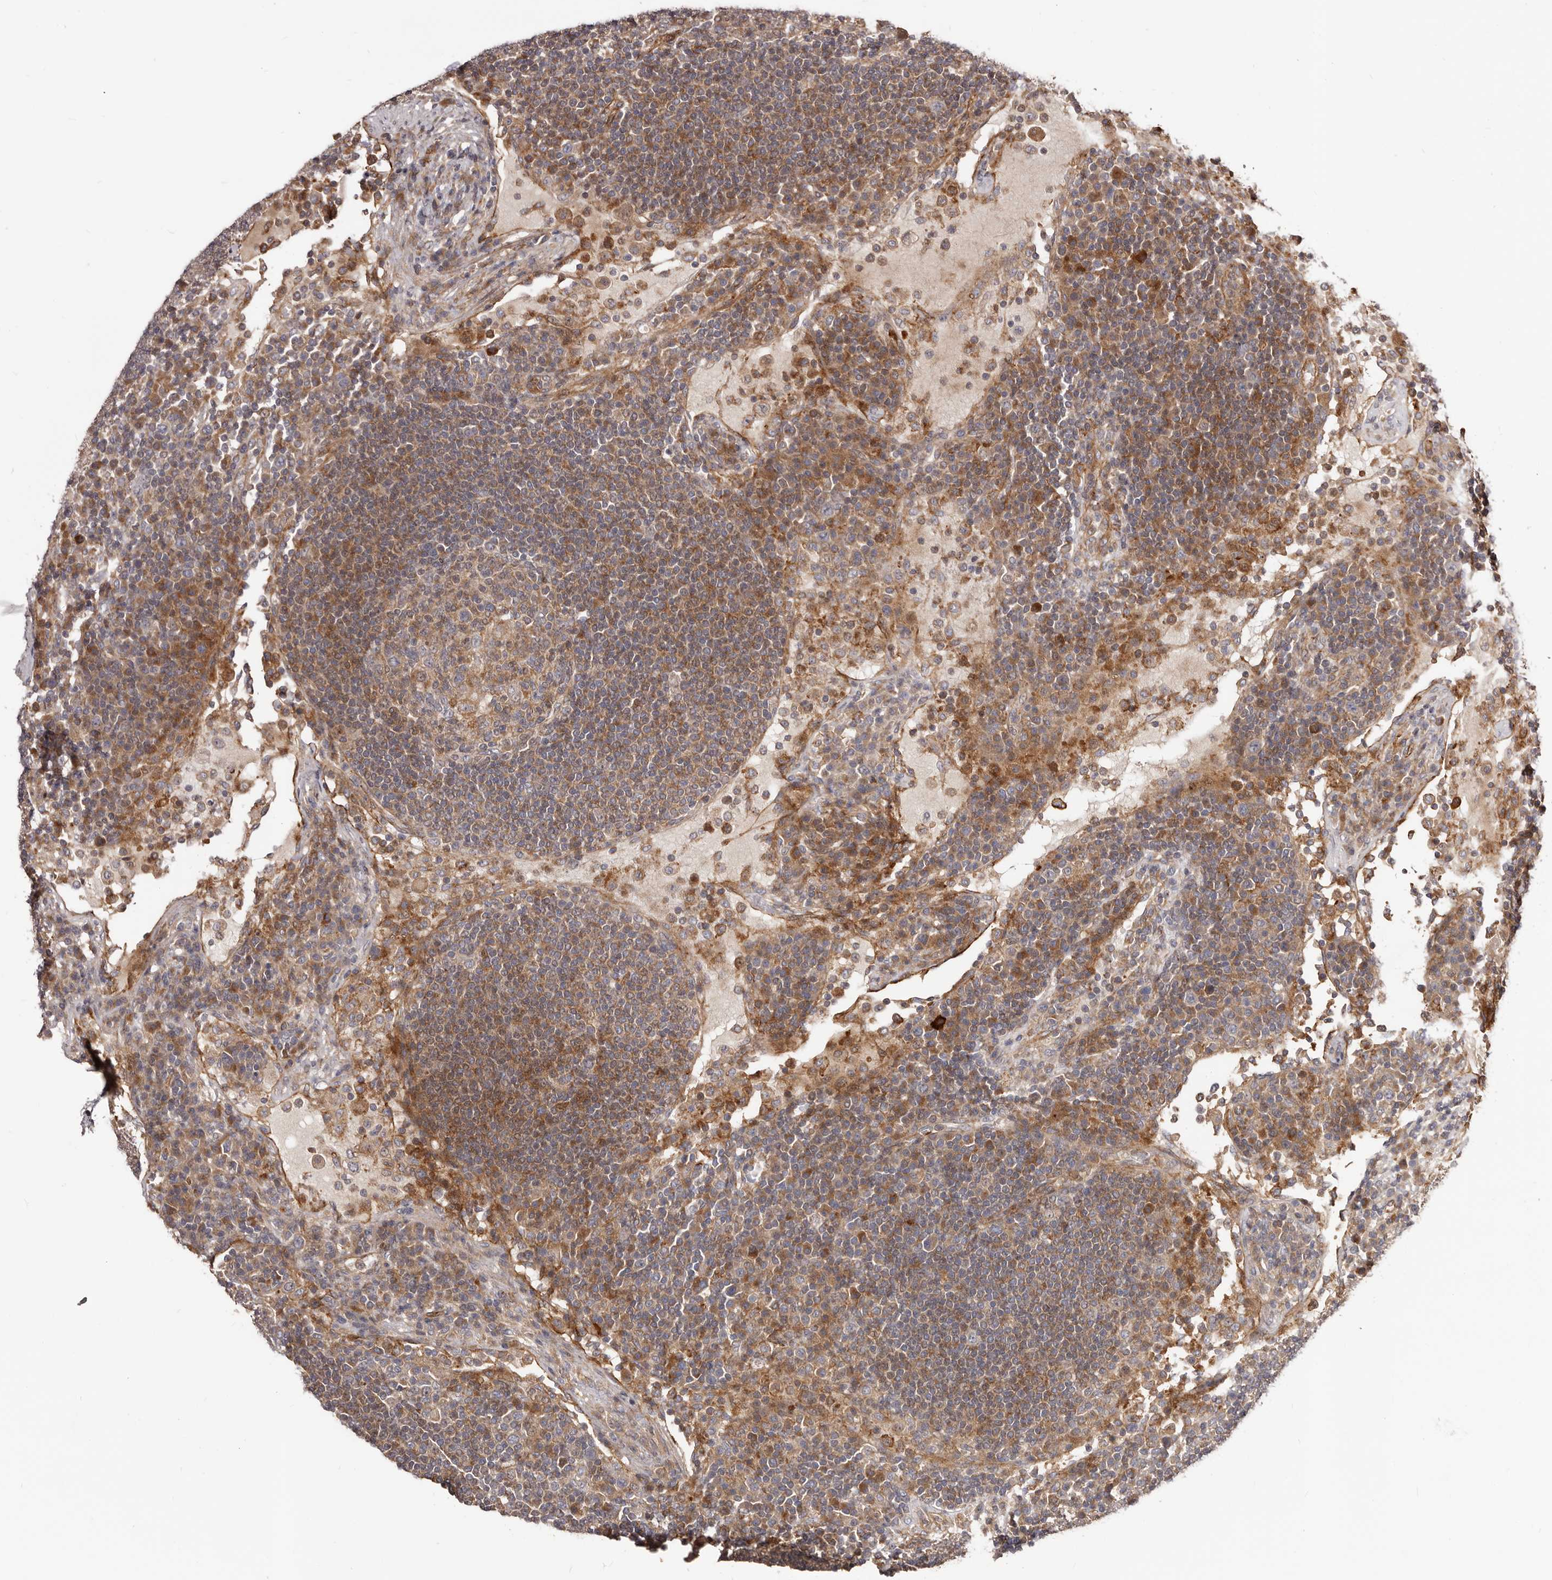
{"staining": {"intensity": "weak", "quantity": "25%-75%", "location": "cytoplasmic/membranous"}, "tissue": "lymph node", "cell_type": "Germinal center cells", "image_type": "normal", "snomed": [{"axis": "morphology", "description": "Normal tissue, NOS"}, {"axis": "topography", "description": "Lymph node"}], "caption": "Immunohistochemistry histopathology image of normal human lymph node stained for a protein (brown), which demonstrates low levels of weak cytoplasmic/membranous expression in approximately 25%-75% of germinal center cells.", "gene": "GTPBP1", "patient": {"sex": "female", "age": 53}}